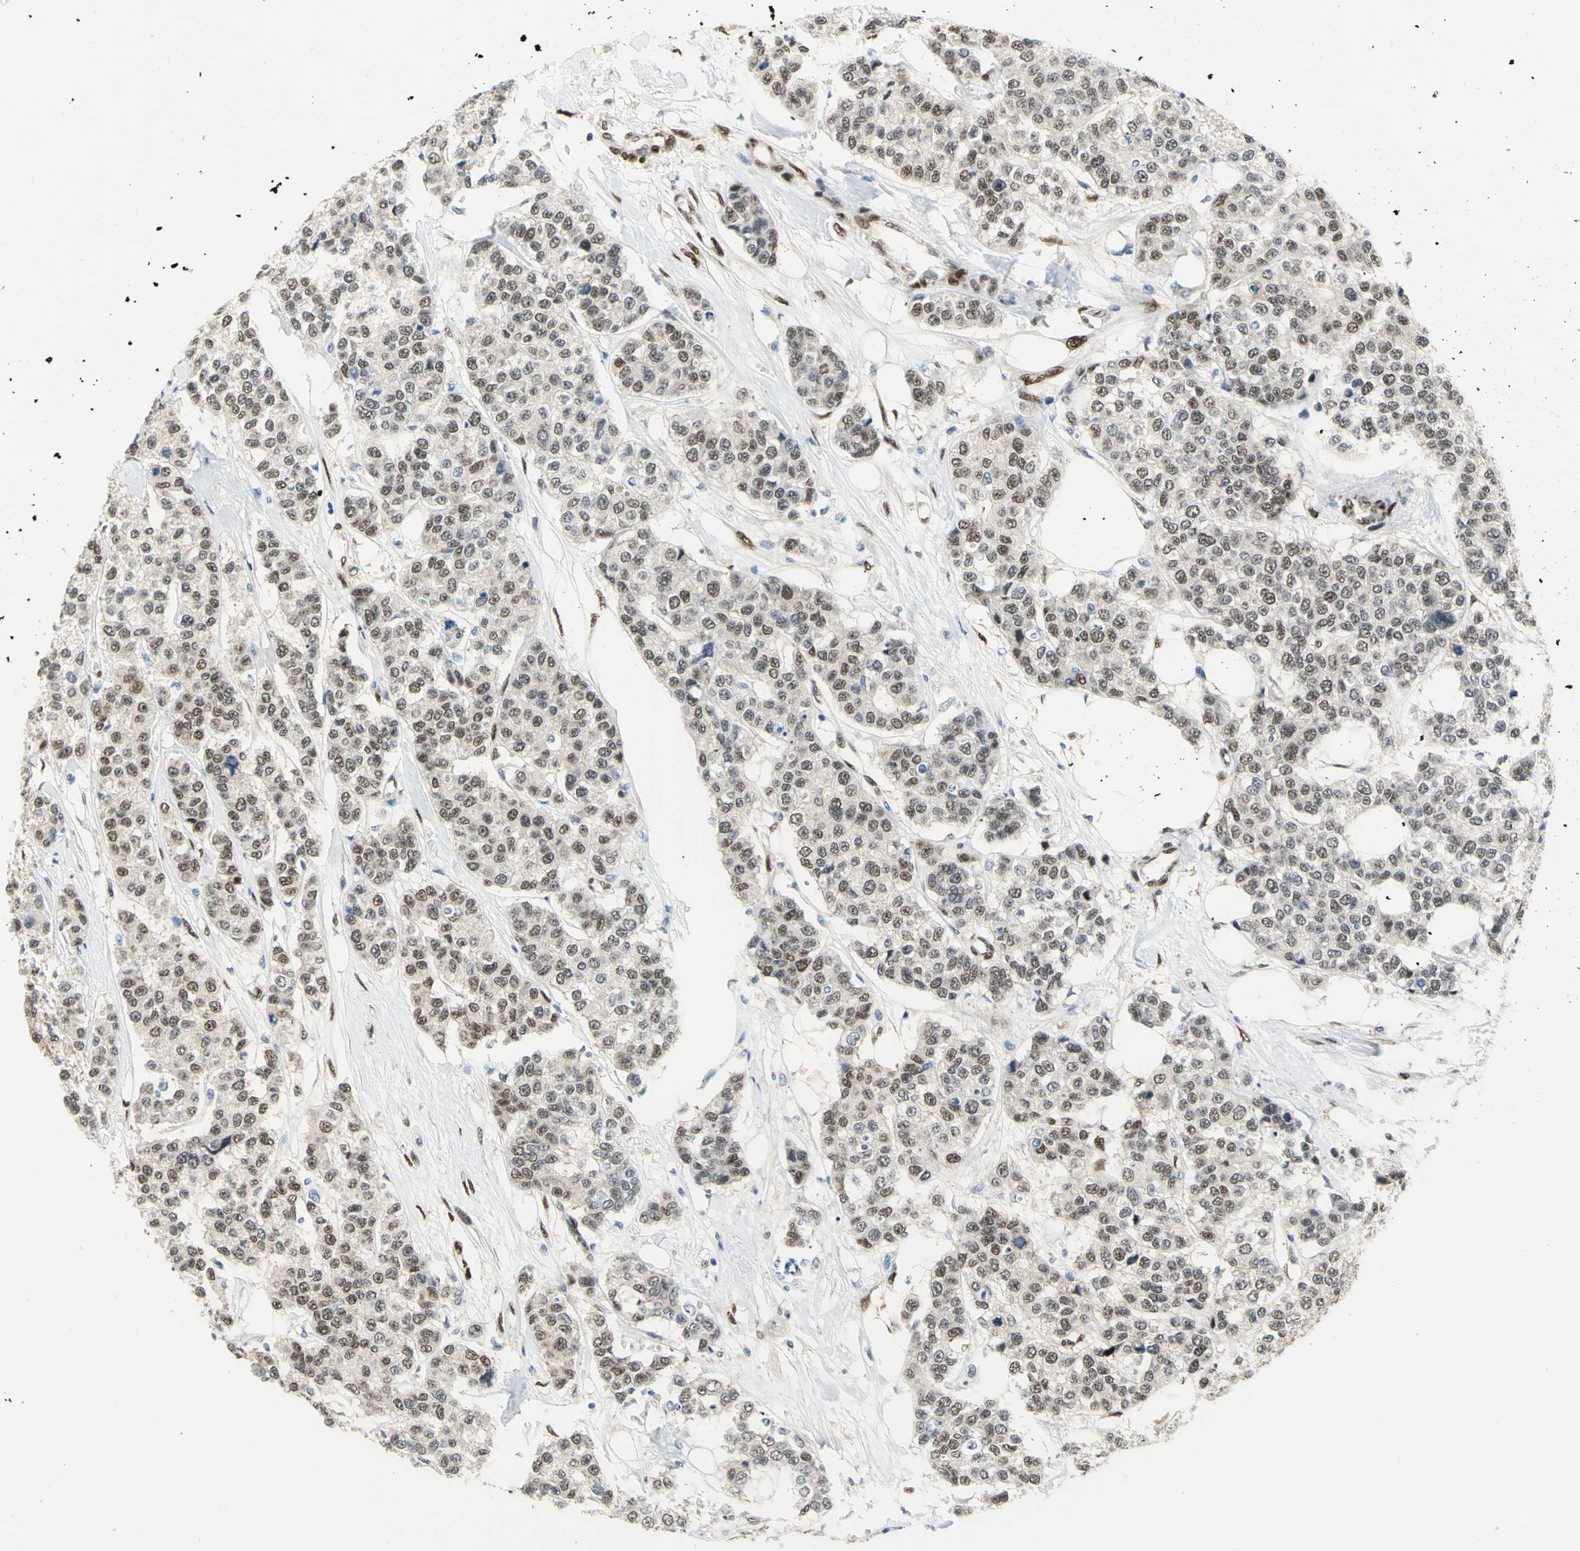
{"staining": {"intensity": "weak", "quantity": ">75%", "location": "cytoplasmic/membranous,nuclear"}, "tissue": "breast cancer", "cell_type": "Tumor cells", "image_type": "cancer", "snomed": [{"axis": "morphology", "description": "Duct carcinoma"}, {"axis": "topography", "description": "Breast"}], "caption": "This photomicrograph reveals immunohistochemistry (IHC) staining of human breast cancer (invasive ductal carcinoma), with low weak cytoplasmic/membranous and nuclear staining in about >75% of tumor cells.", "gene": "RBFOX2", "patient": {"sex": "female", "age": 51}}